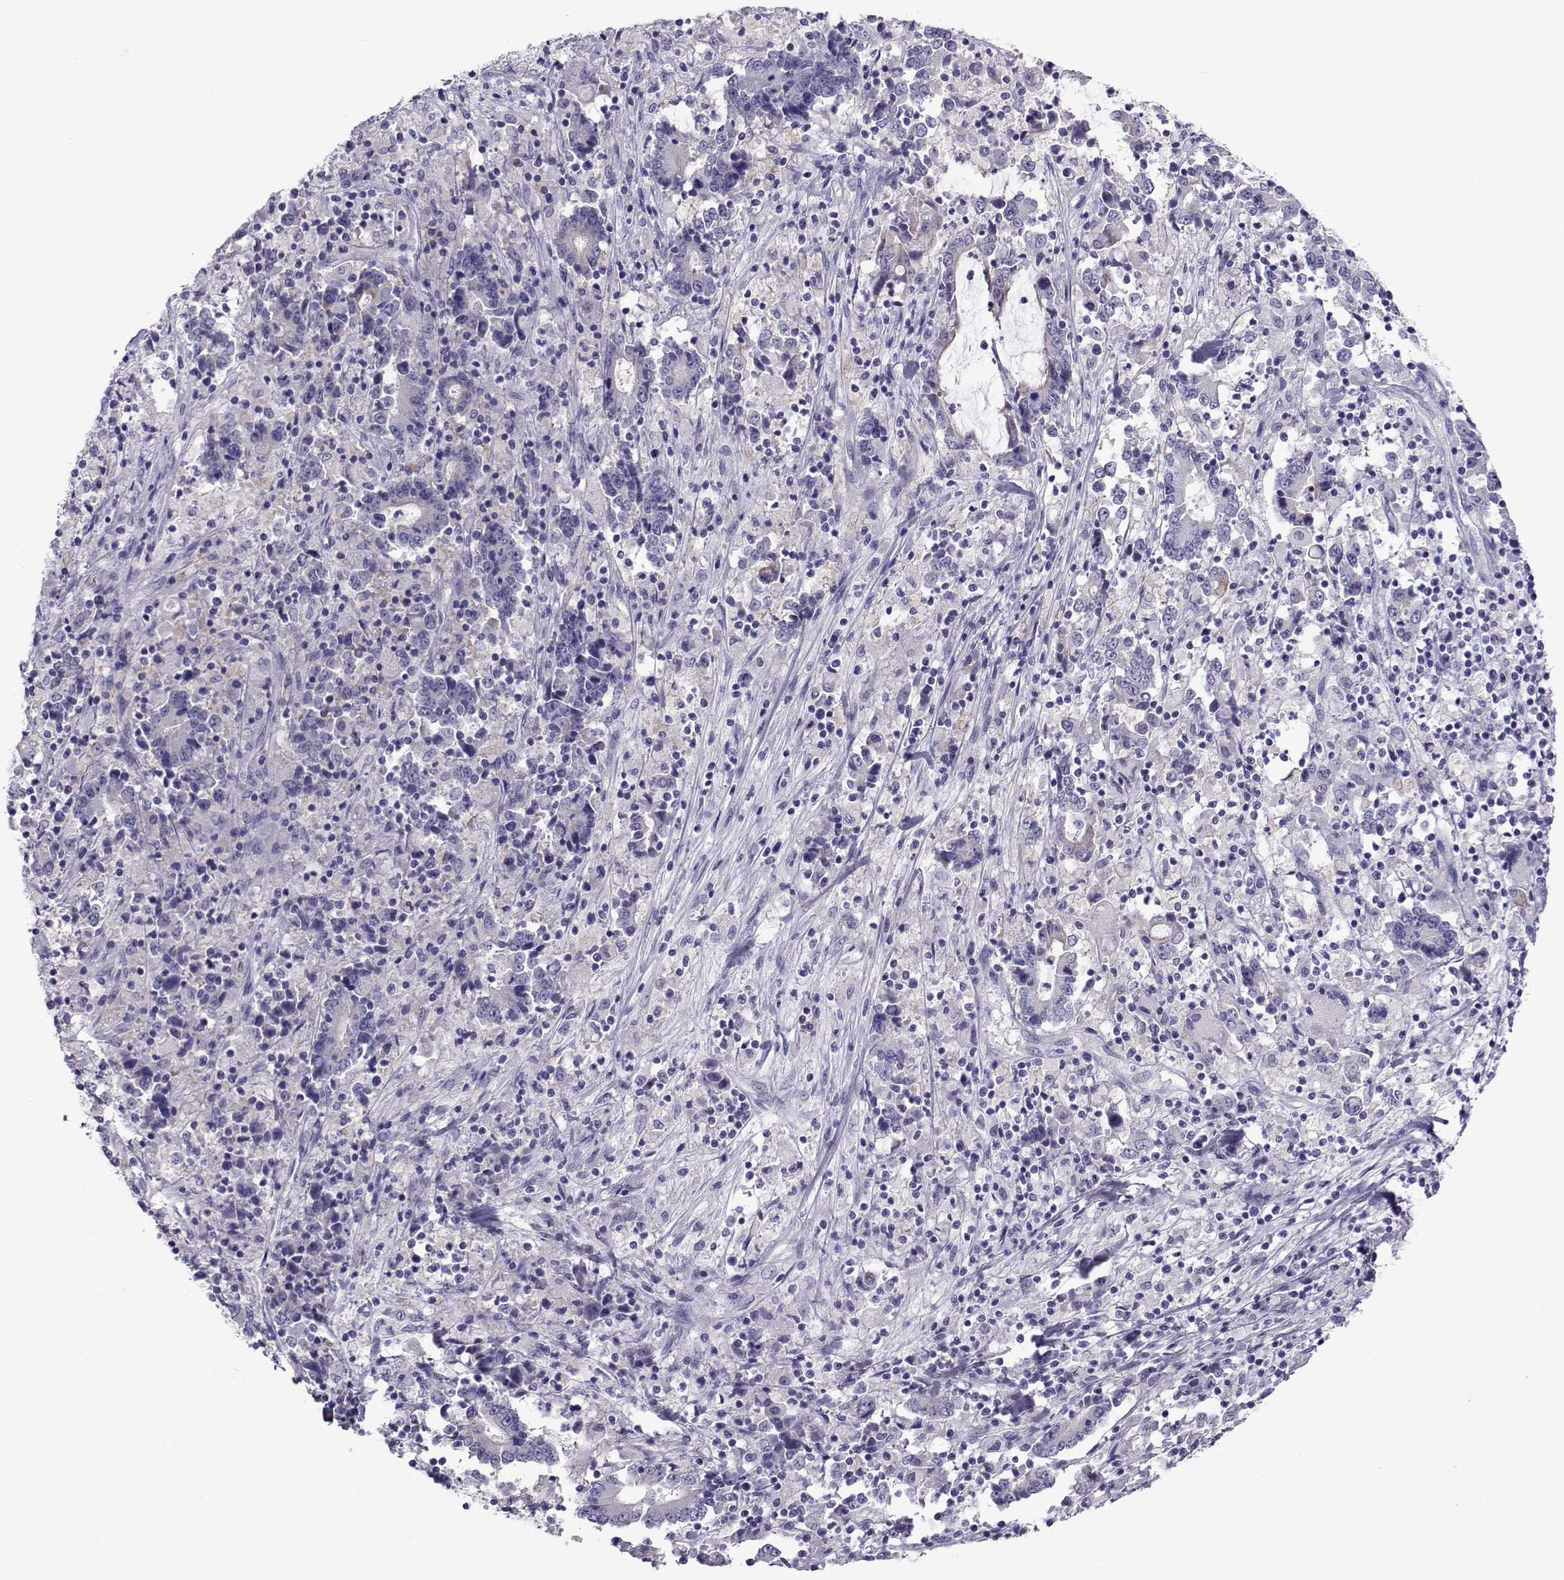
{"staining": {"intensity": "negative", "quantity": "none", "location": "none"}, "tissue": "stomach cancer", "cell_type": "Tumor cells", "image_type": "cancer", "snomed": [{"axis": "morphology", "description": "Adenocarcinoma, NOS"}, {"axis": "topography", "description": "Stomach, upper"}], "caption": "The image displays no significant positivity in tumor cells of stomach adenocarcinoma.", "gene": "COL22A1", "patient": {"sex": "male", "age": 68}}